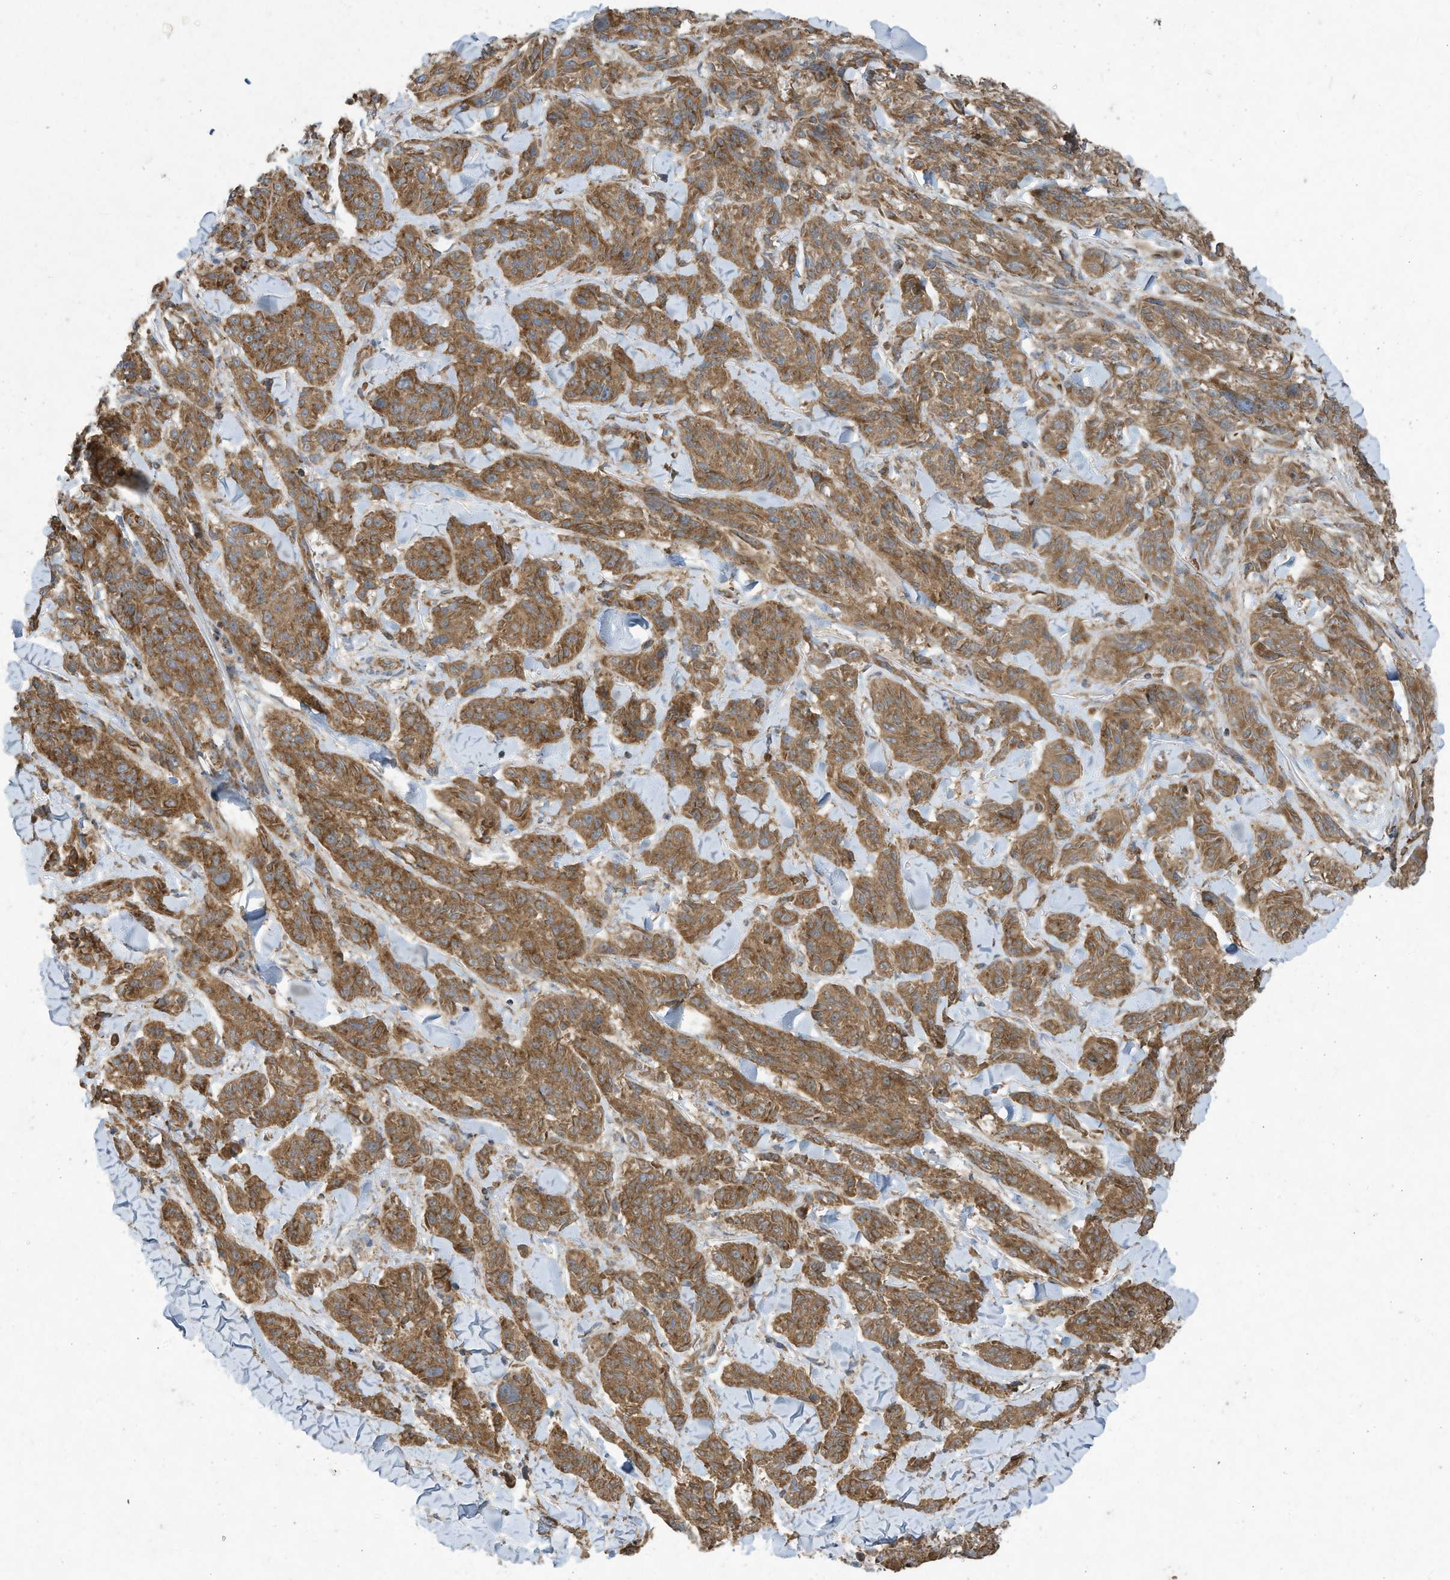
{"staining": {"intensity": "moderate", "quantity": ">75%", "location": "cytoplasmic/membranous"}, "tissue": "melanoma", "cell_type": "Tumor cells", "image_type": "cancer", "snomed": [{"axis": "morphology", "description": "Malignant melanoma, NOS"}, {"axis": "topography", "description": "Skin"}], "caption": "An image of human melanoma stained for a protein demonstrates moderate cytoplasmic/membranous brown staining in tumor cells.", "gene": "SYNJ2", "patient": {"sex": "male", "age": 53}}